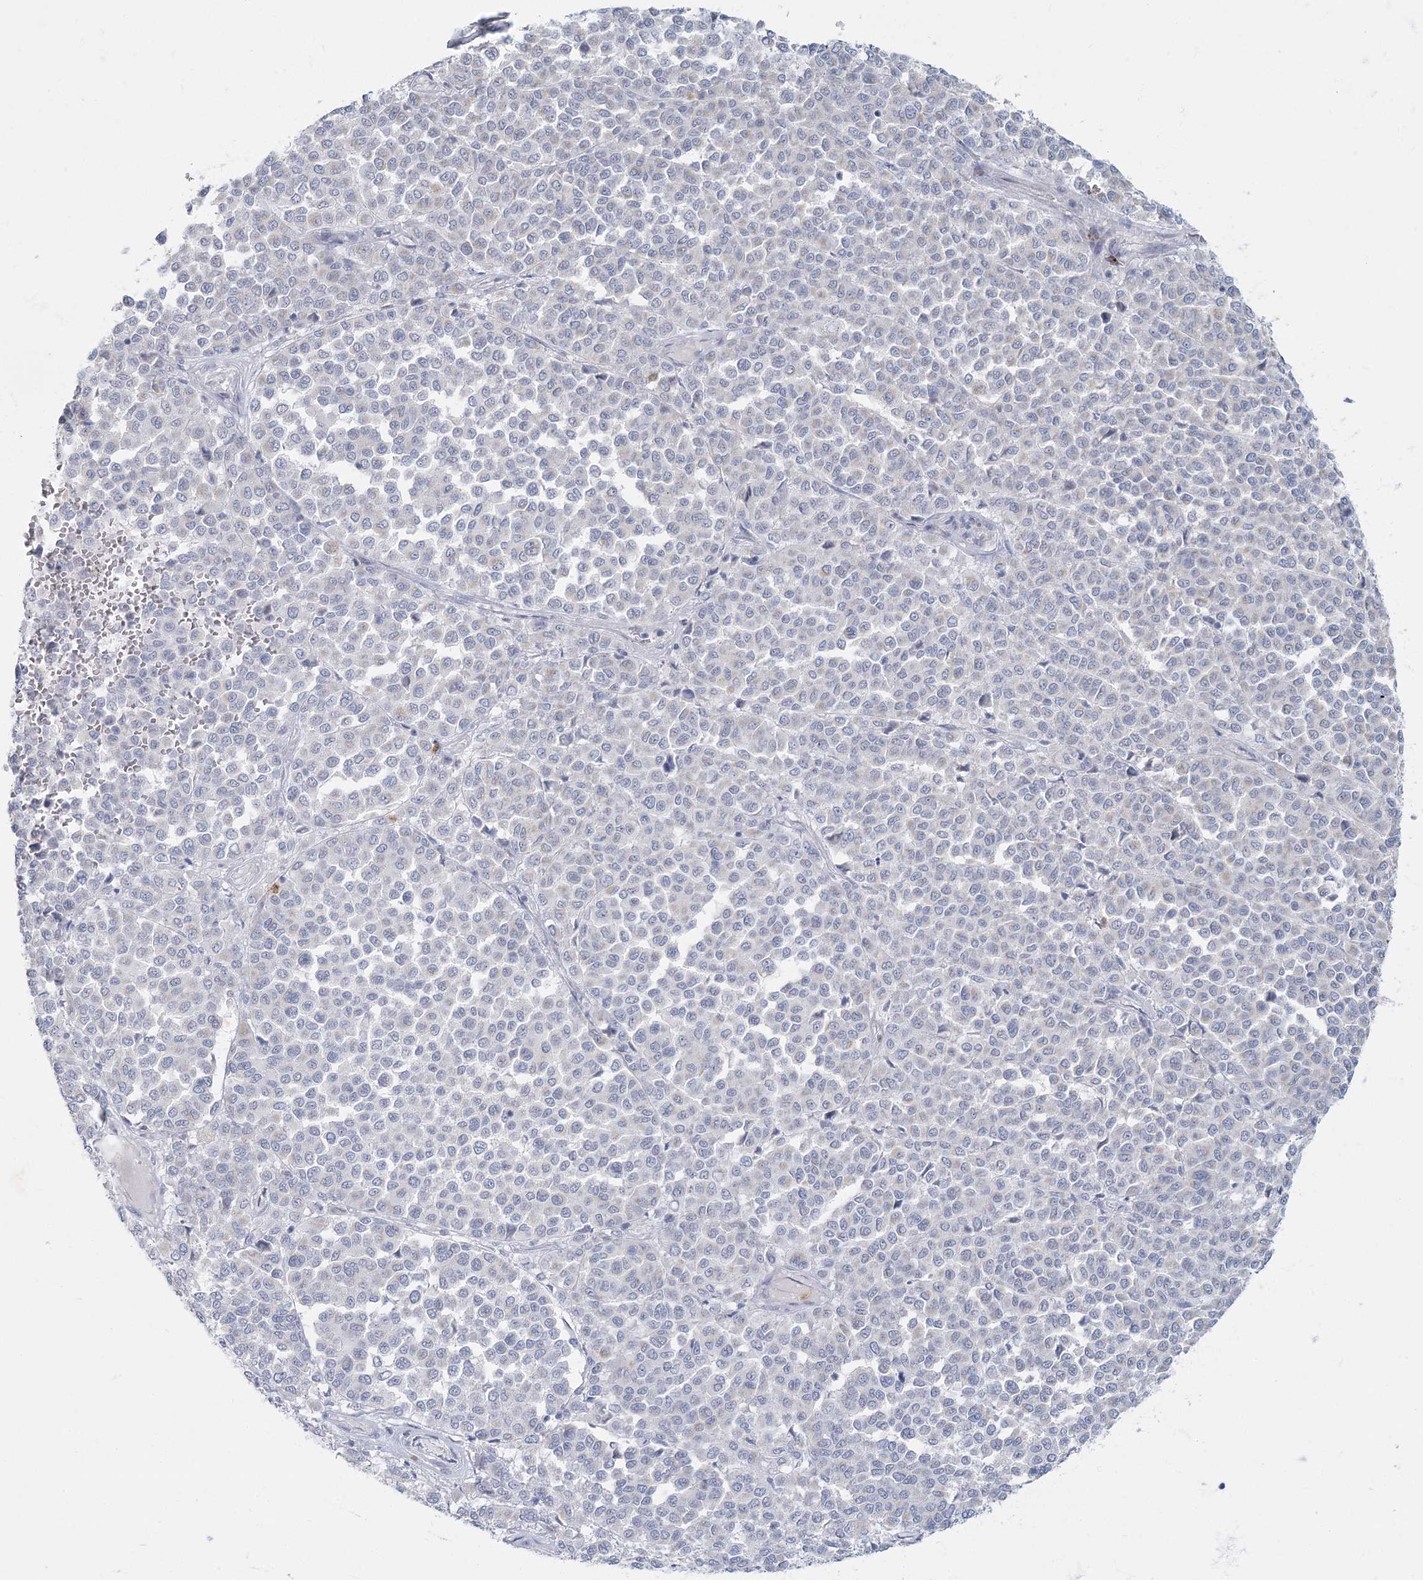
{"staining": {"intensity": "negative", "quantity": "none", "location": "none"}, "tissue": "melanoma", "cell_type": "Tumor cells", "image_type": "cancer", "snomed": [{"axis": "morphology", "description": "Malignant melanoma, Metastatic site"}, {"axis": "topography", "description": "Pancreas"}], "caption": "Malignant melanoma (metastatic site) was stained to show a protein in brown. There is no significant expression in tumor cells.", "gene": "FAM110C", "patient": {"sex": "female", "age": 30}}